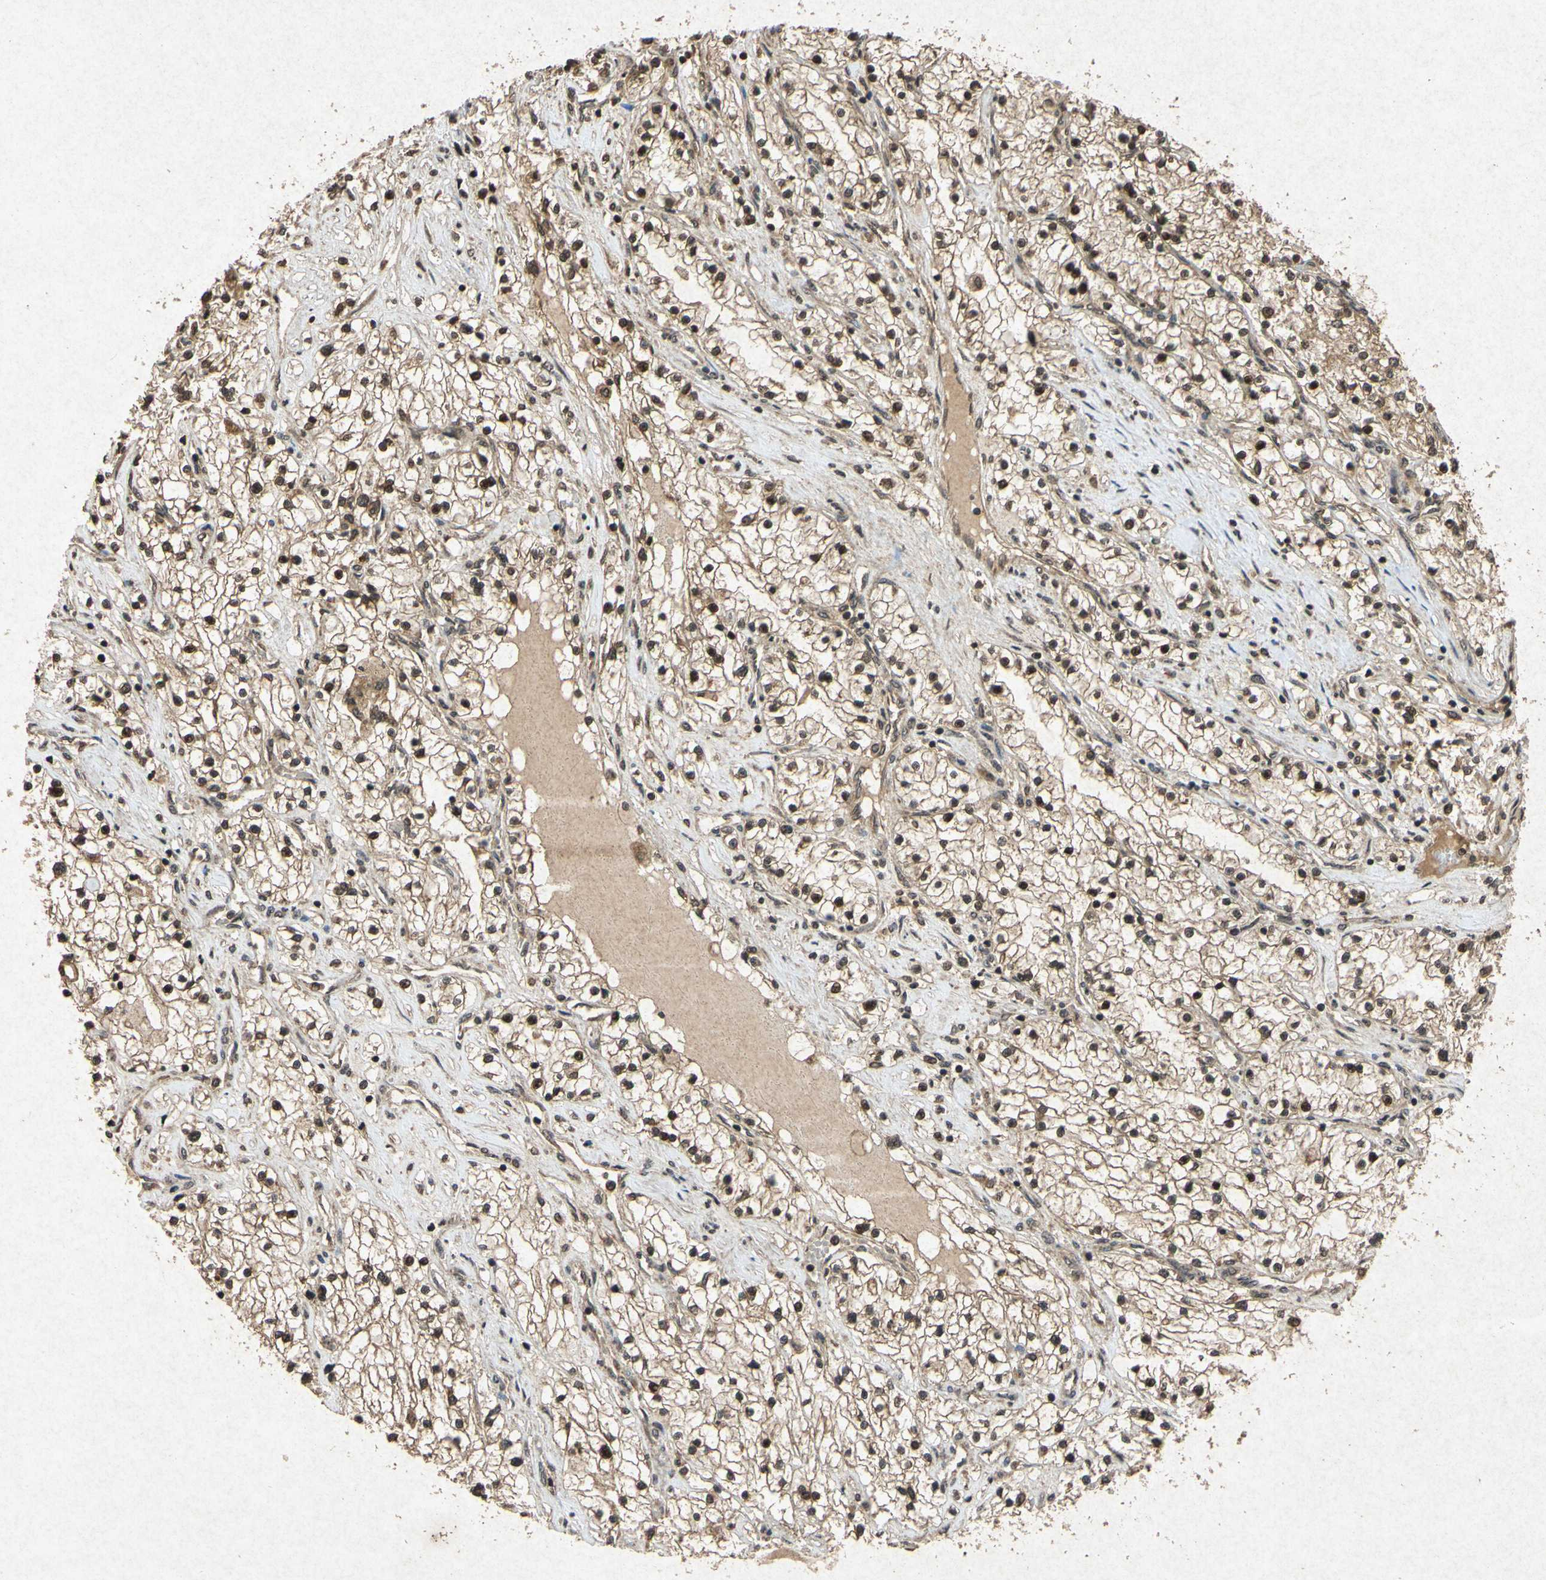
{"staining": {"intensity": "strong", "quantity": ">75%", "location": "cytoplasmic/membranous,nuclear"}, "tissue": "renal cancer", "cell_type": "Tumor cells", "image_type": "cancer", "snomed": [{"axis": "morphology", "description": "Adenocarcinoma, NOS"}, {"axis": "topography", "description": "Kidney"}], "caption": "This is an image of immunohistochemistry staining of renal cancer, which shows strong expression in the cytoplasmic/membranous and nuclear of tumor cells.", "gene": "ATP6V1H", "patient": {"sex": "male", "age": 68}}